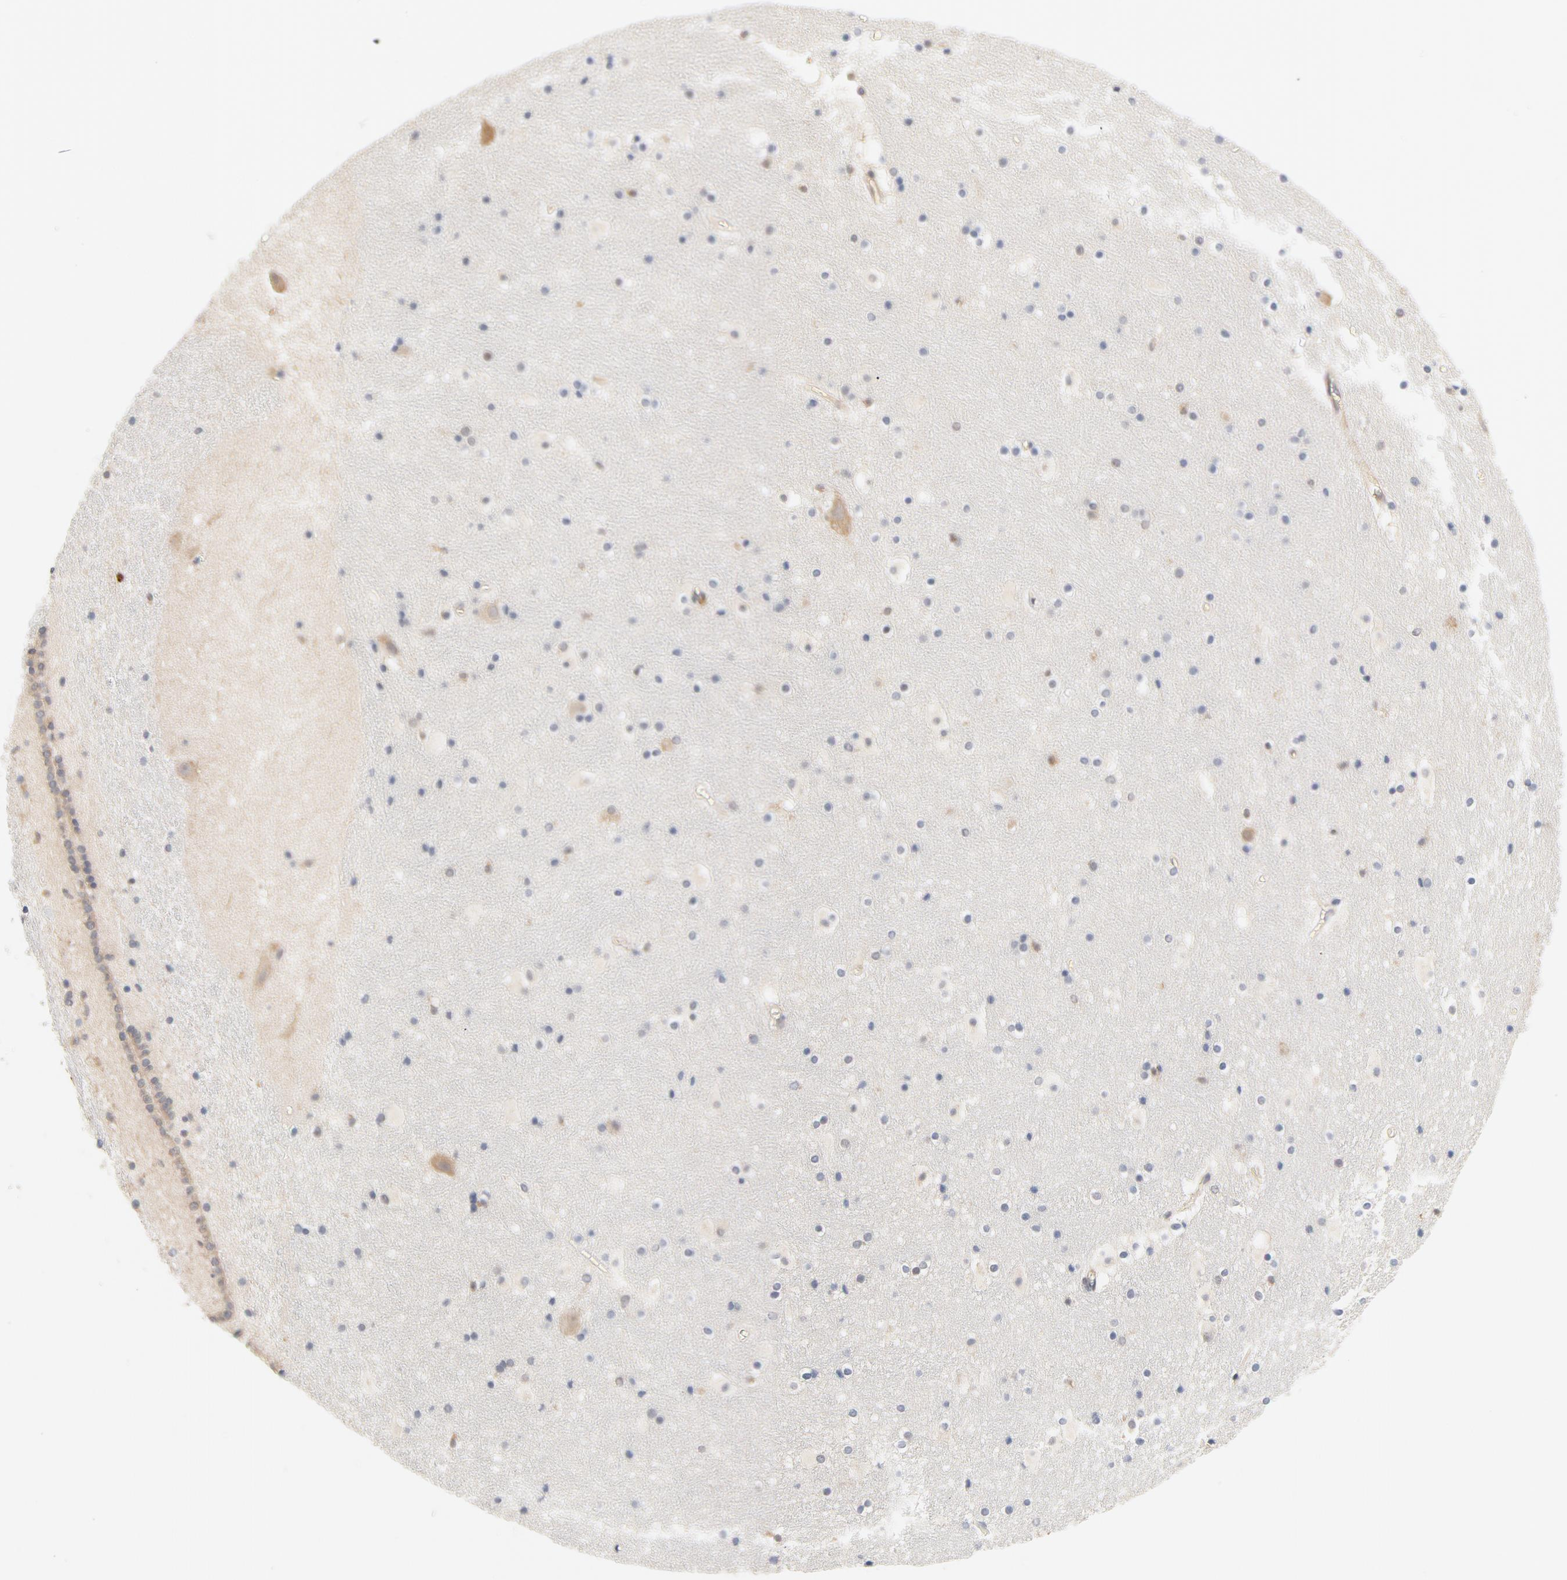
{"staining": {"intensity": "weak", "quantity": "25%-75%", "location": "nuclear"}, "tissue": "hippocampus", "cell_type": "Glial cells", "image_type": "normal", "snomed": [{"axis": "morphology", "description": "Normal tissue, NOS"}, {"axis": "topography", "description": "Hippocampus"}], "caption": "Glial cells reveal low levels of weak nuclear staining in about 25%-75% of cells in benign human hippocampus. The staining is performed using DAB (3,3'-diaminobenzidine) brown chromogen to label protein expression. The nuclei are counter-stained blue using hematoxylin.", "gene": "EIF4E", "patient": {"sex": "male", "age": 45}}